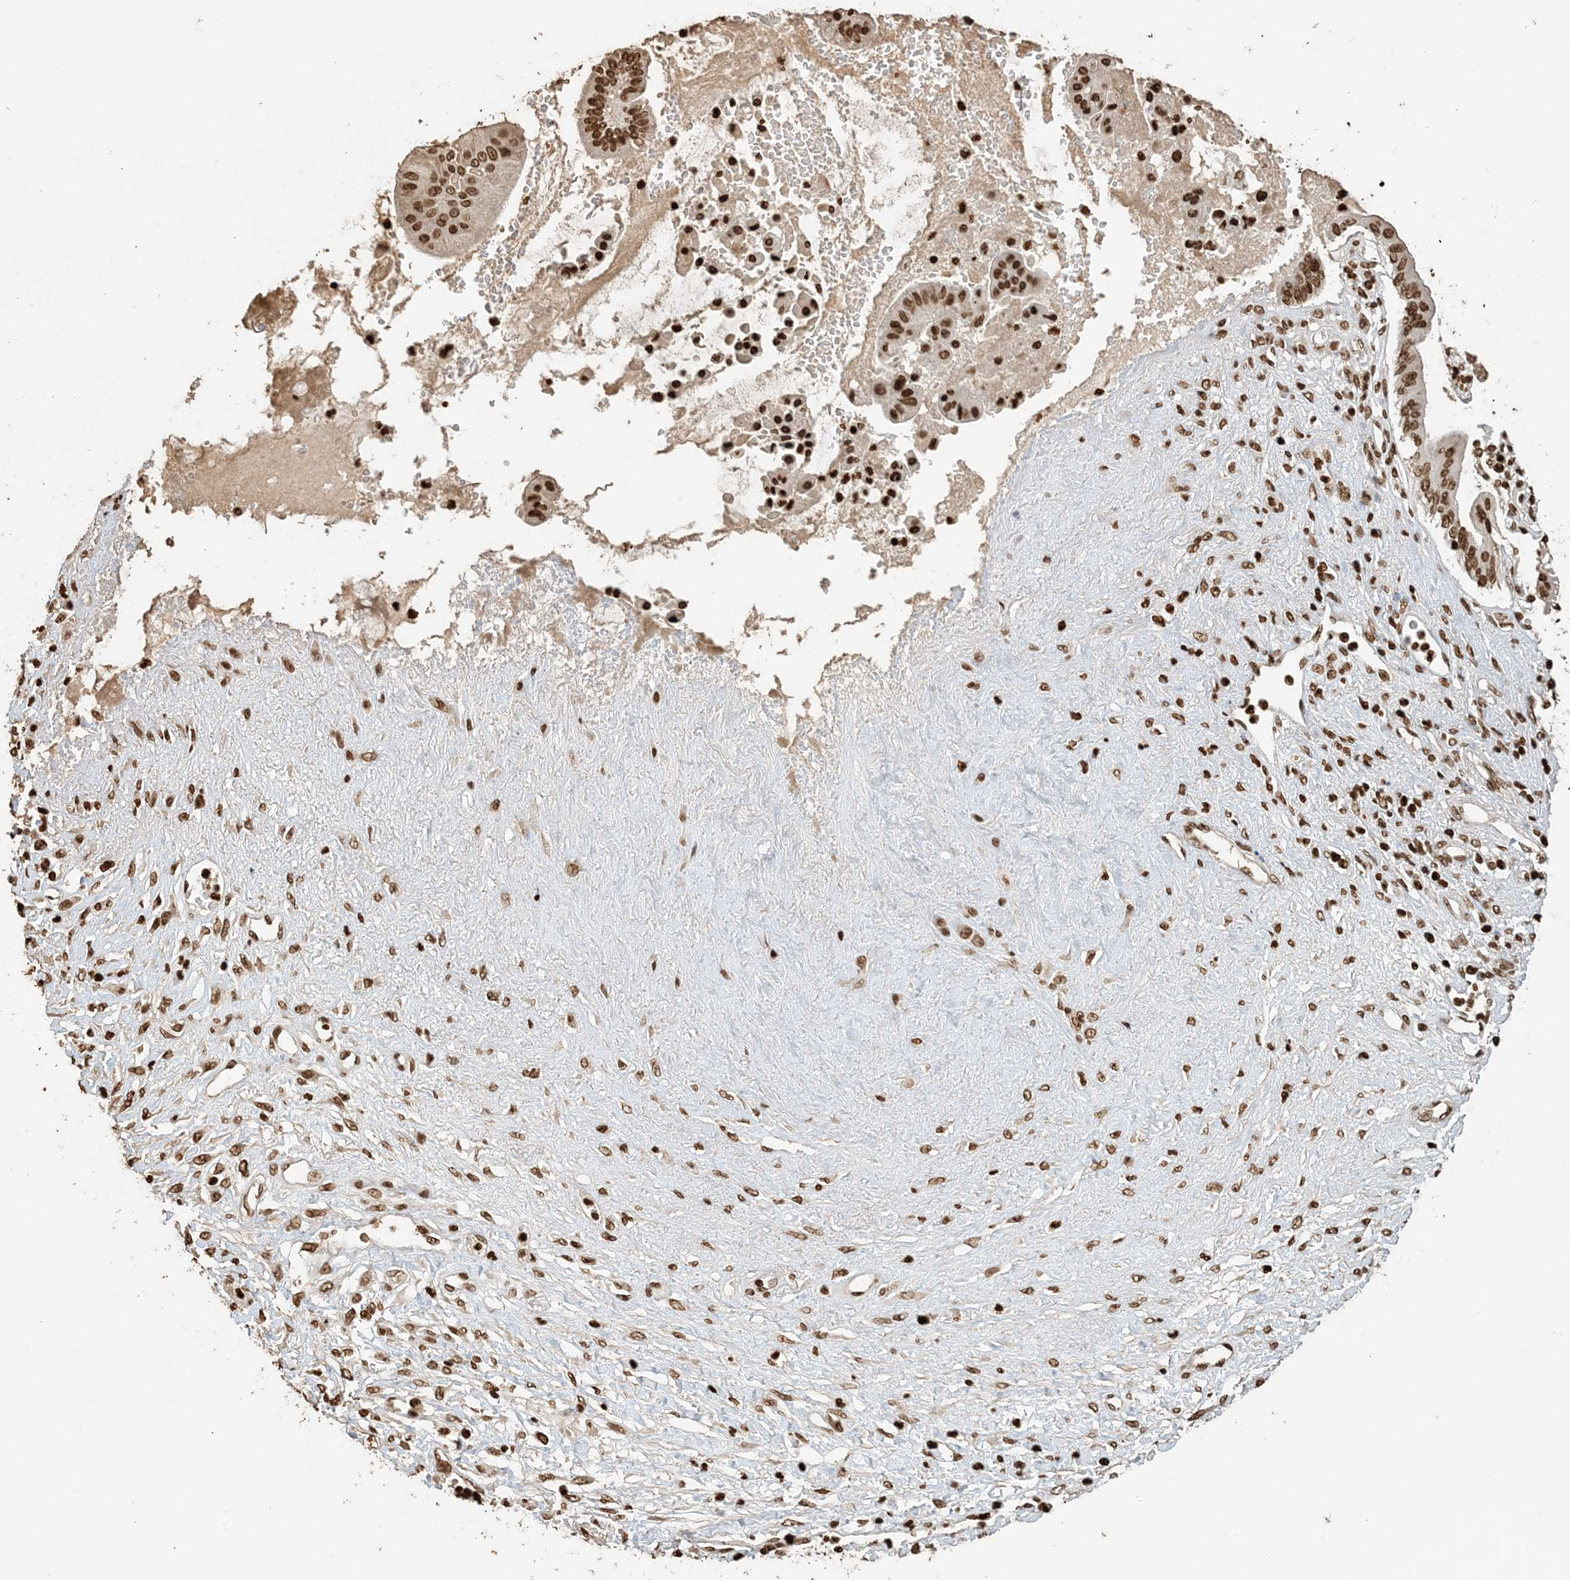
{"staining": {"intensity": "strong", "quantity": ">75%", "location": "nuclear"}, "tissue": "pancreatic cancer", "cell_type": "Tumor cells", "image_type": "cancer", "snomed": [{"axis": "morphology", "description": "Inflammation, NOS"}, {"axis": "morphology", "description": "Adenocarcinoma, NOS"}, {"axis": "topography", "description": "Pancreas"}], "caption": "Adenocarcinoma (pancreatic) tissue demonstrates strong nuclear staining in approximately >75% of tumor cells", "gene": "H3-3B", "patient": {"sex": "female", "age": 56}}